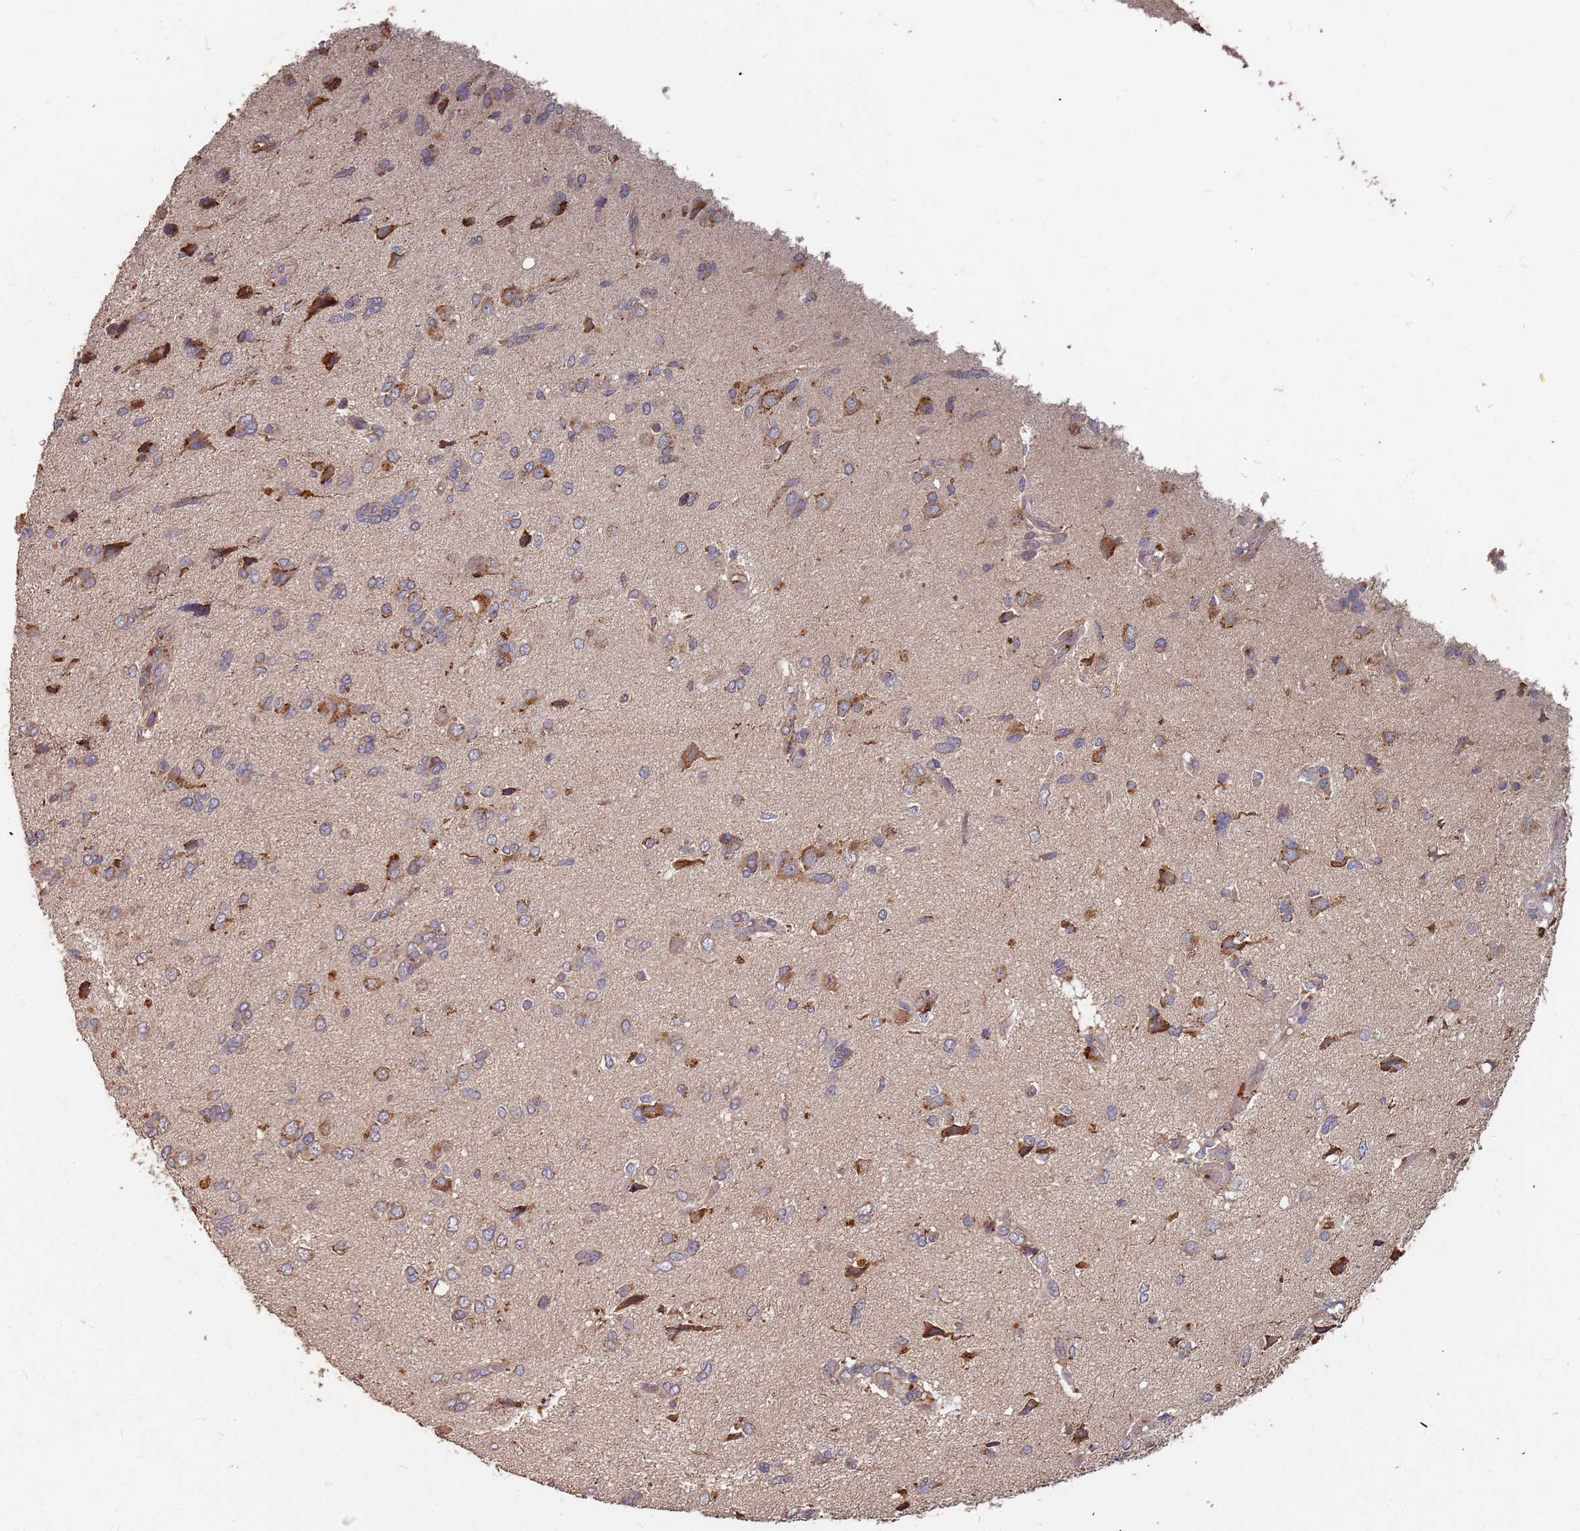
{"staining": {"intensity": "weak", "quantity": "25%-75%", "location": "cytoplasmic/membranous"}, "tissue": "glioma", "cell_type": "Tumor cells", "image_type": "cancer", "snomed": [{"axis": "morphology", "description": "Glioma, malignant, High grade"}, {"axis": "topography", "description": "Brain"}], "caption": "This is a histology image of immunohistochemistry (IHC) staining of malignant glioma (high-grade), which shows weak staining in the cytoplasmic/membranous of tumor cells.", "gene": "ATG5", "patient": {"sex": "female", "age": 59}}